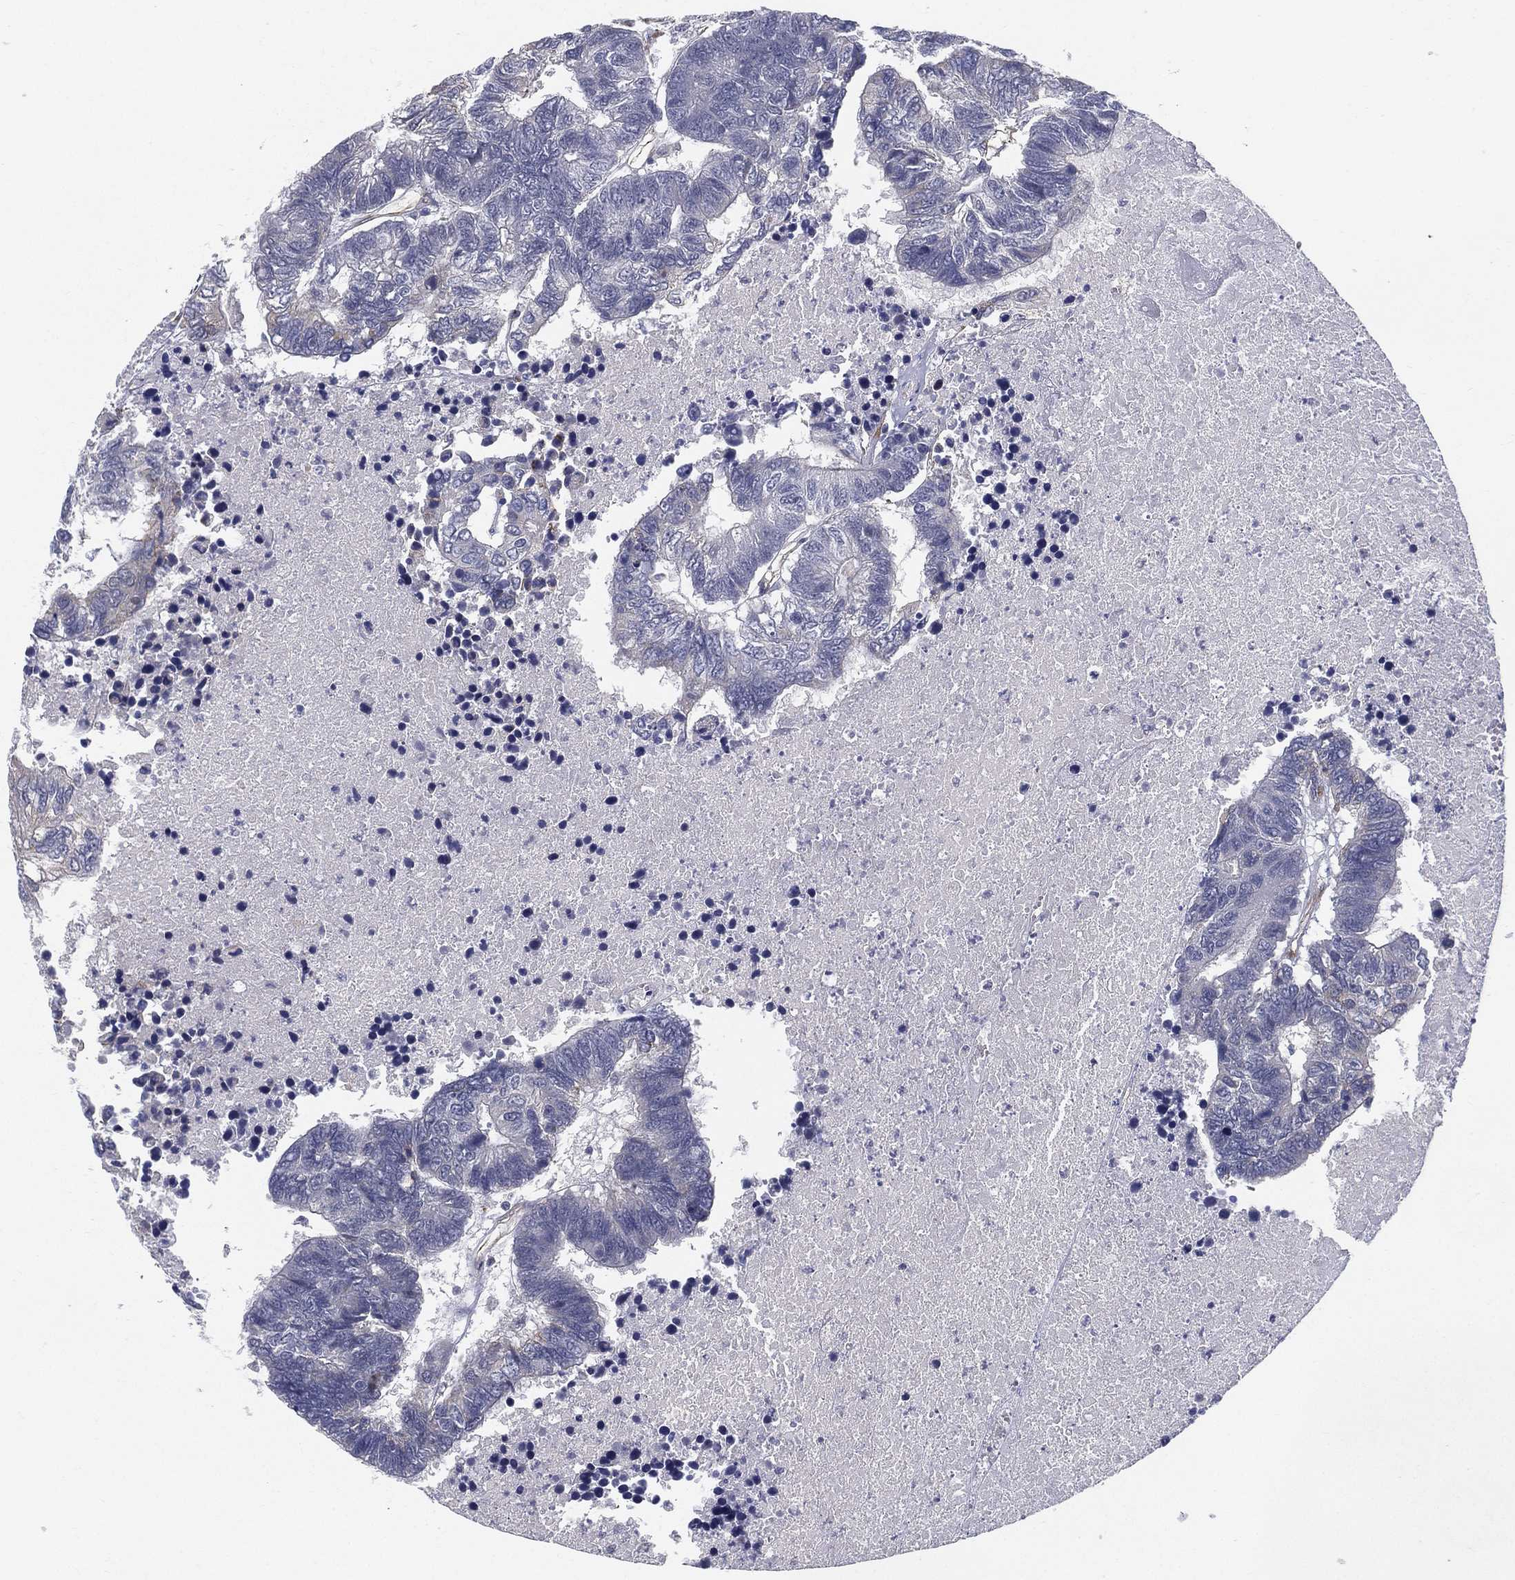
{"staining": {"intensity": "negative", "quantity": "none", "location": "none"}, "tissue": "colorectal cancer", "cell_type": "Tumor cells", "image_type": "cancer", "snomed": [{"axis": "morphology", "description": "Adenocarcinoma, NOS"}, {"axis": "topography", "description": "Colon"}], "caption": "Immunohistochemistry image of neoplastic tissue: colorectal cancer stained with DAB (3,3'-diaminobenzidine) demonstrates no significant protein positivity in tumor cells.", "gene": "LRRC56", "patient": {"sex": "female", "age": 48}}